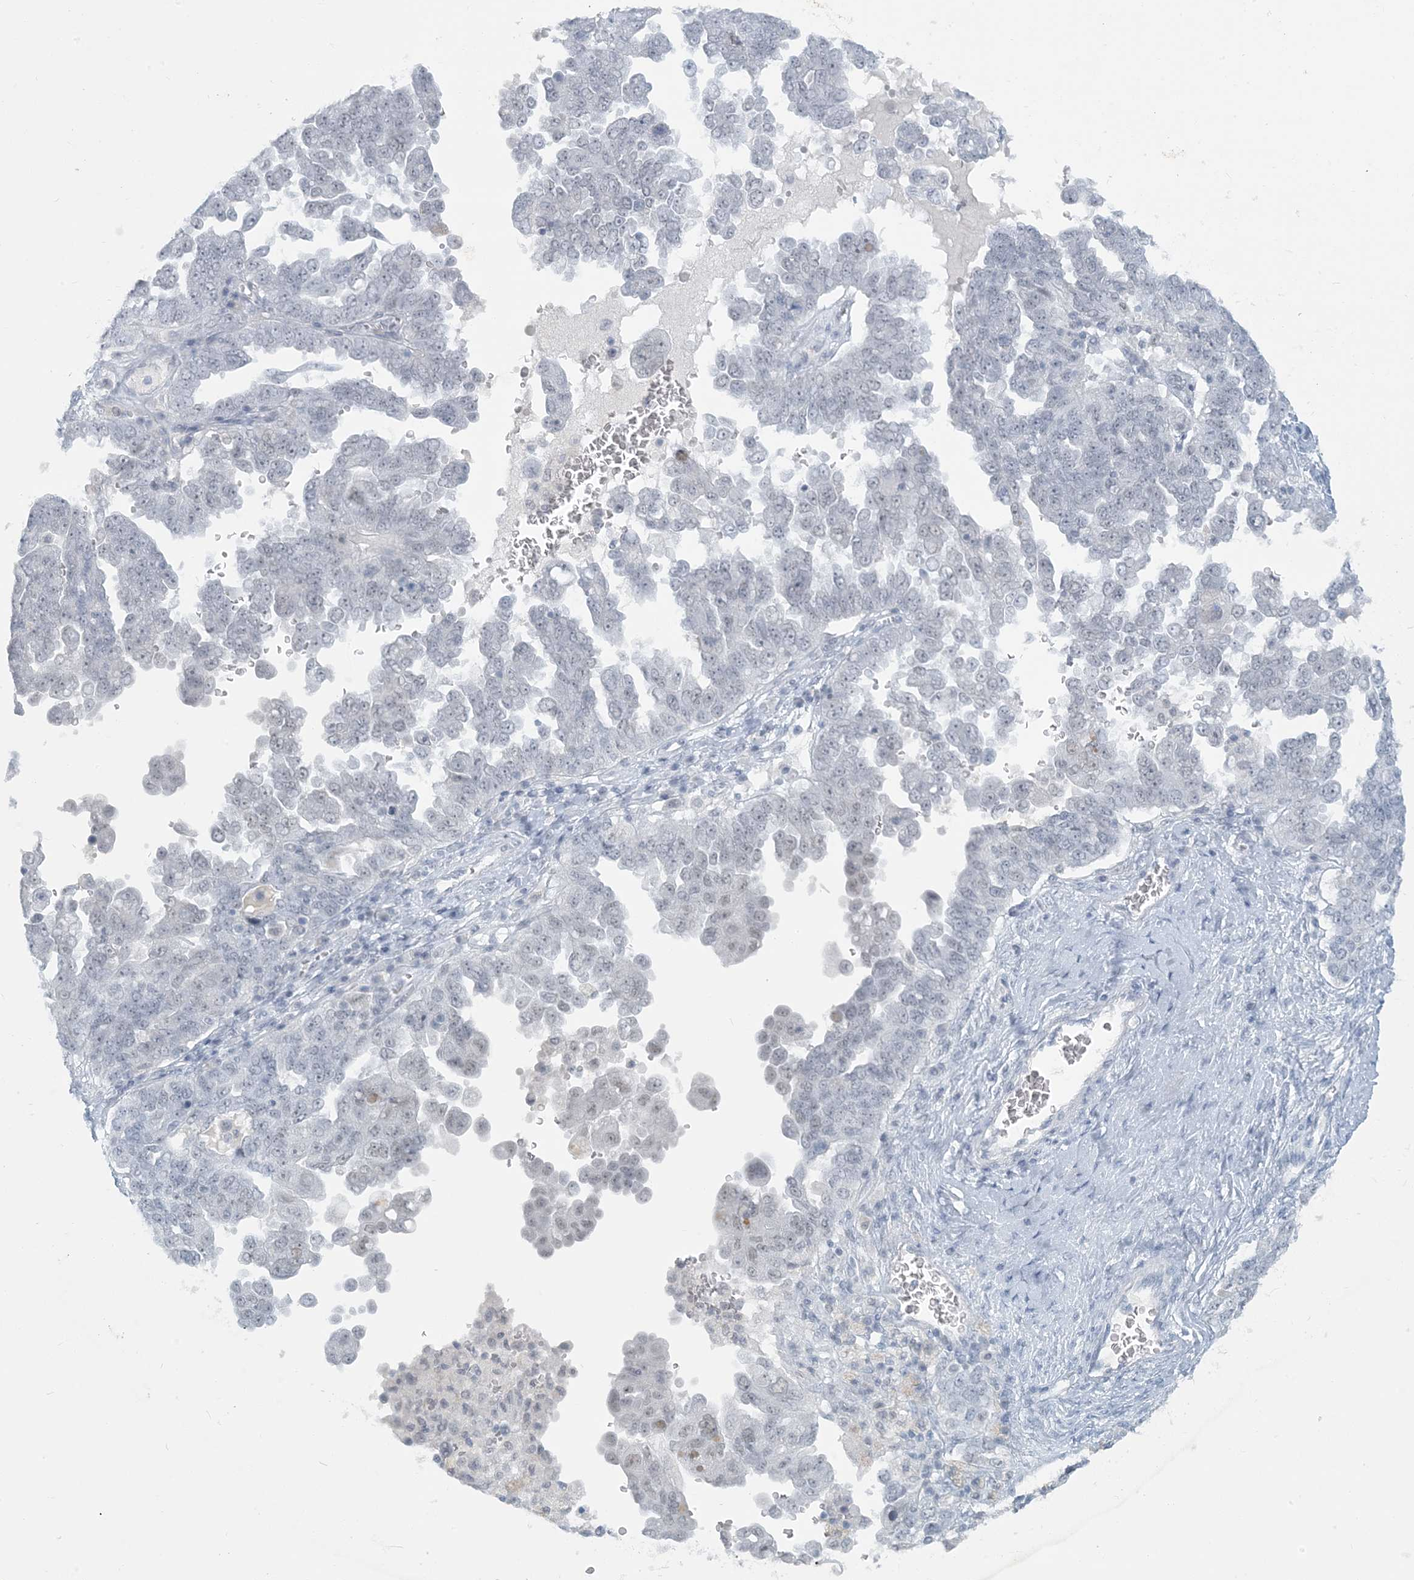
{"staining": {"intensity": "negative", "quantity": "none", "location": "none"}, "tissue": "ovarian cancer", "cell_type": "Tumor cells", "image_type": "cancer", "snomed": [{"axis": "morphology", "description": "Carcinoma, endometroid"}, {"axis": "topography", "description": "Ovary"}], "caption": "An image of human ovarian cancer is negative for staining in tumor cells.", "gene": "SCML1", "patient": {"sex": "female", "age": 62}}